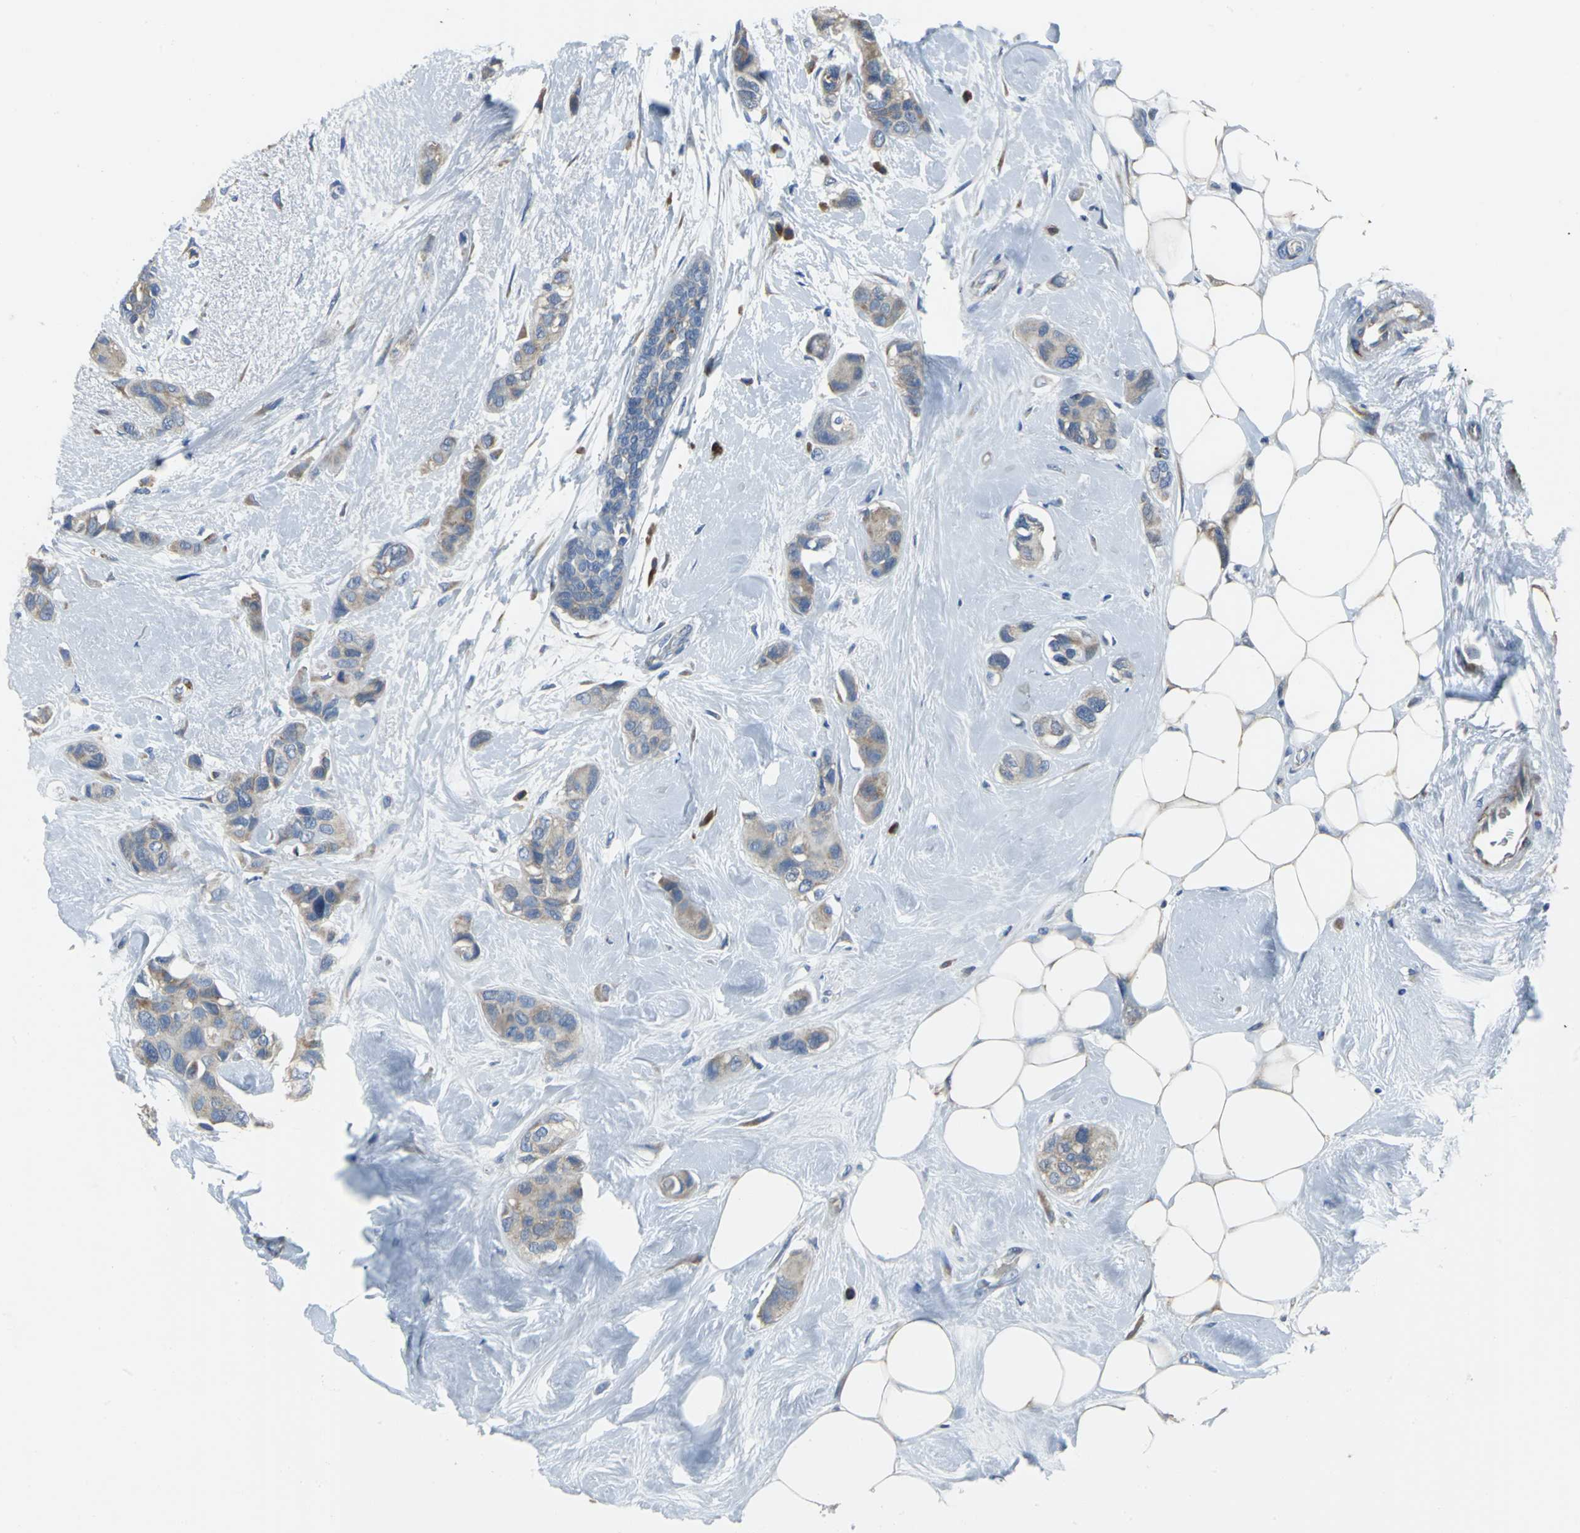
{"staining": {"intensity": "moderate", "quantity": ">75%", "location": "cytoplasmic/membranous"}, "tissue": "breast cancer", "cell_type": "Tumor cells", "image_type": "cancer", "snomed": [{"axis": "morphology", "description": "Duct carcinoma"}, {"axis": "topography", "description": "Breast"}], "caption": "The photomicrograph shows a brown stain indicating the presence of a protein in the cytoplasmic/membranous of tumor cells in intraductal carcinoma (breast).", "gene": "EIF5A", "patient": {"sex": "female", "age": 51}}